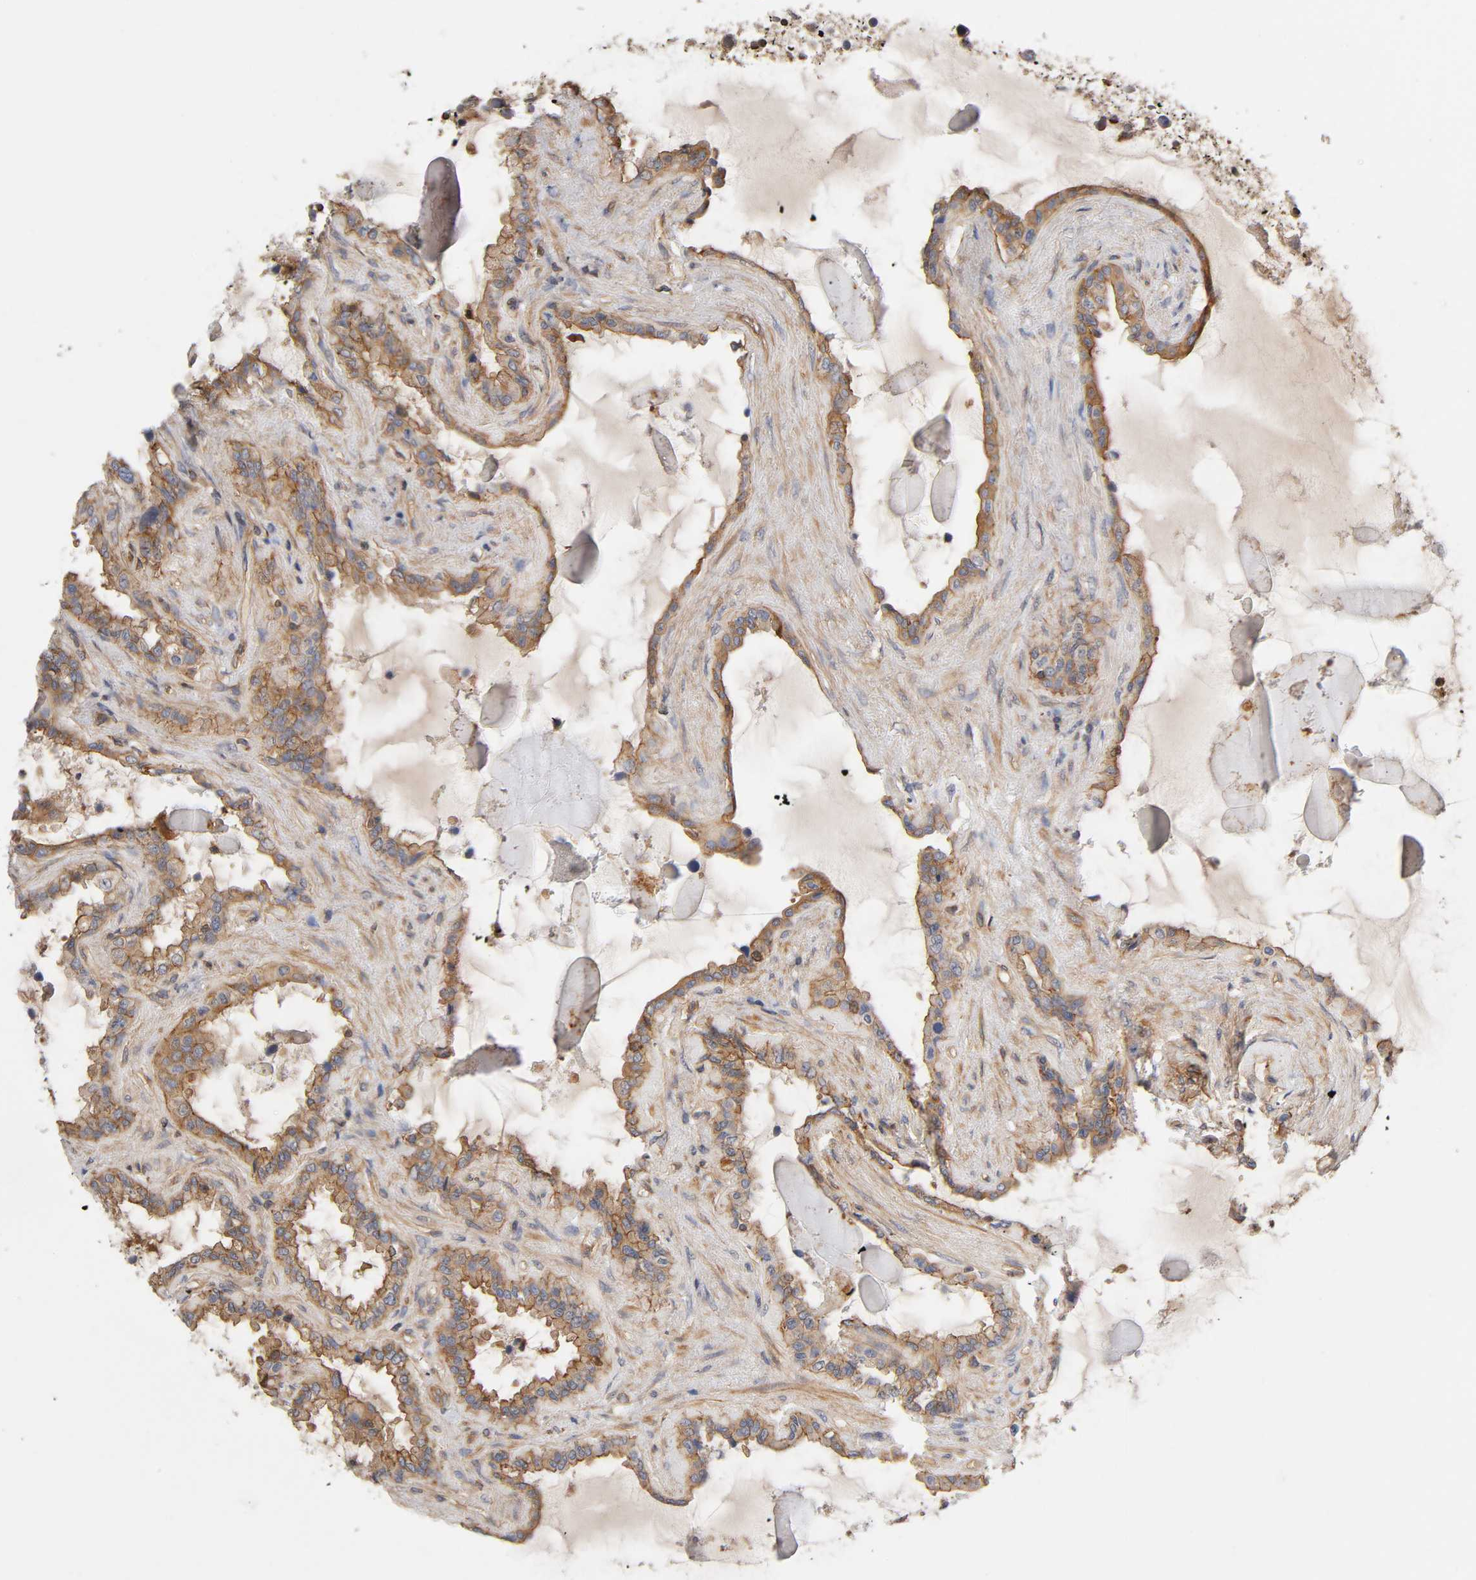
{"staining": {"intensity": "moderate", "quantity": ">75%", "location": "cytoplasmic/membranous"}, "tissue": "seminal vesicle", "cell_type": "Glandular cells", "image_type": "normal", "snomed": [{"axis": "morphology", "description": "Normal tissue, NOS"}, {"axis": "morphology", "description": "Inflammation, NOS"}, {"axis": "topography", "description": "Urinary bladder"}, {"axis": "topography", "description": "Prostate"}, {"axis": "topography", "description": "Seminal veicle"}], "caption": "This micrograph exhibits immunohistochemistry (IHC) staining of normal human seminal vesicle, with medium moderate cytoplasmic/membranous positivity in about >75% of glandular cells.", "gene": "LAMTOR2", "patient": {"sex": "male", "age": 82}}